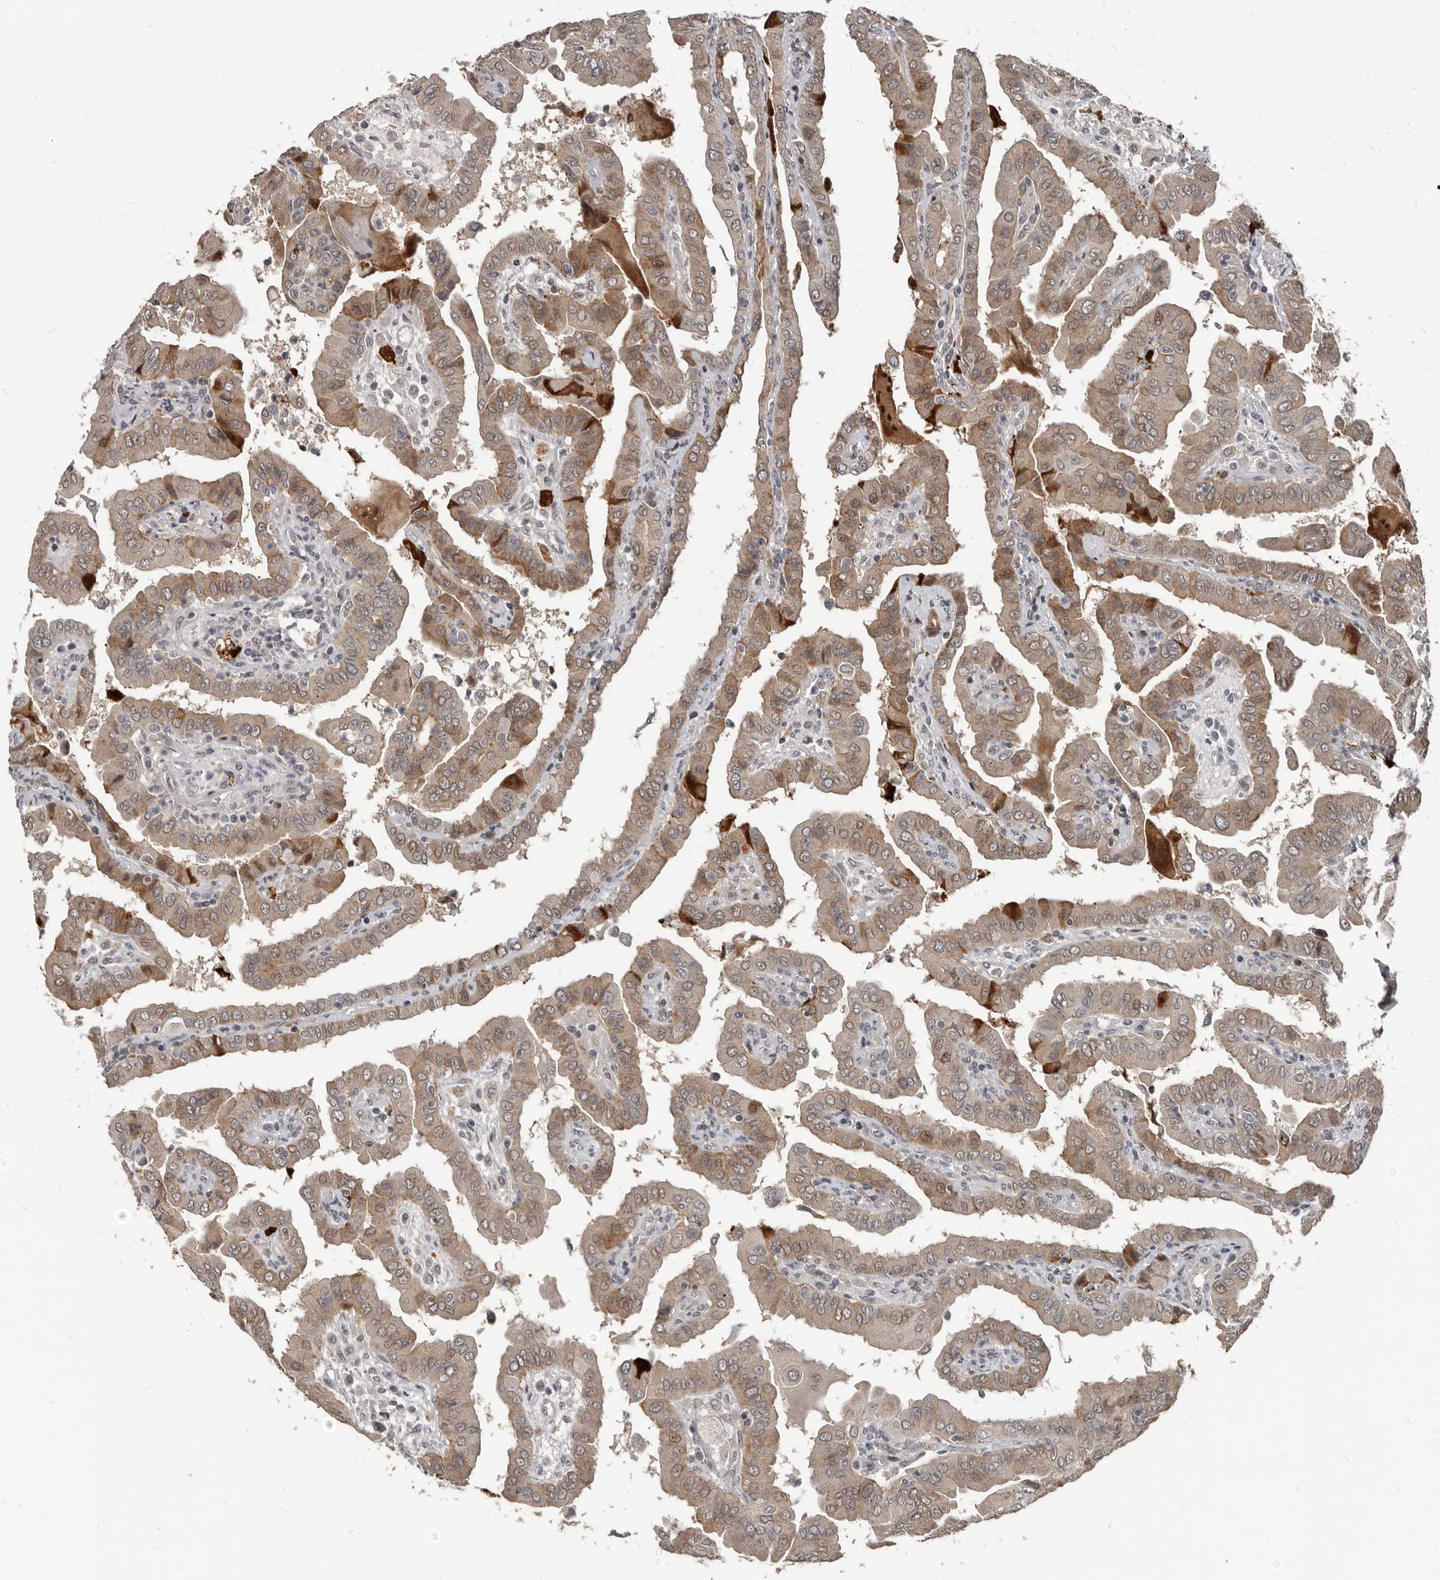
{"staining": {"intensity": "moderate", "quantity": ">75%", "location": "cytoplasmic/membranous,nuclear"}, "tissue": "thyroid cancer", "cell_type": "Tumor cells", "image_type": "cancer", "snomed": [{"axis": "morphology", "description": "Papillary adenocarcinoma, NOS"}, {"axis": "topography", "description": "Thyroid gland"}], "caption": "The photomicrograph exhibits staining of thyroid cancer, revealing moderate cytoplasmic/membranous and nuclear protein positivity (brown color) within tumor cells.", "gene": "APOL6", "patient": {"sex": "male", "age": 33}}